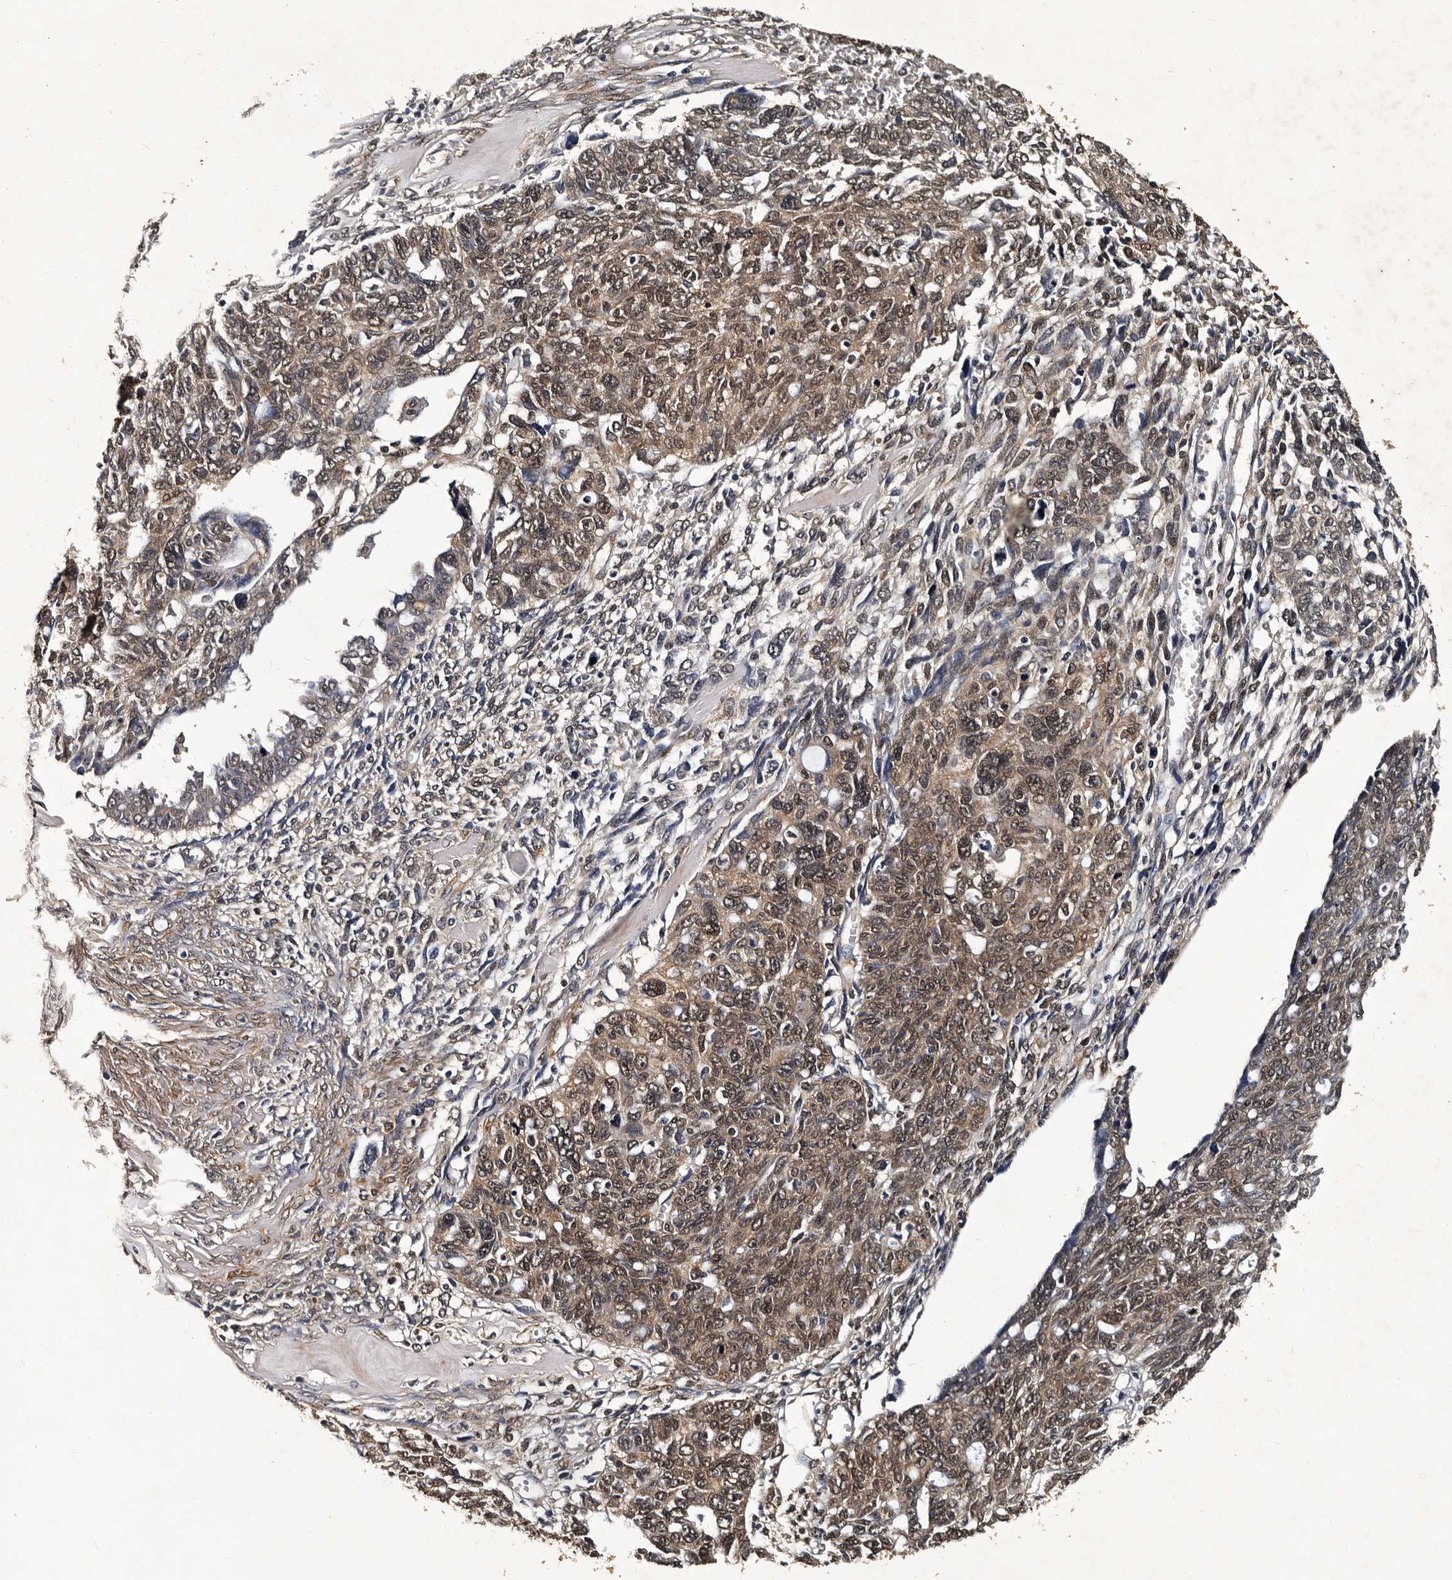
{"staining": {"intensity": "moderate", "quantity": "25%-75%", "location": "cytoplasmic/membranous,nuclear"}, "tissue": "ovarian cancer", "cell_type": "Tumor cells", "image_type": "cancer", "snomed": [{"axis": "morphology", "description": "Cystadenocarcinoma, serous, NOS"}, {"axis": "topography", "description": "Ovary"}], "caption": "Immunohistochemical staining of human ovarian cancer reveals medium levels of moderate cytoplasmic/membranous and nuclear protein staining in approximately 25%-75% of tumor cells.", "gene": "CPNE3", "patient": {"sex": "female", "age": 79}}